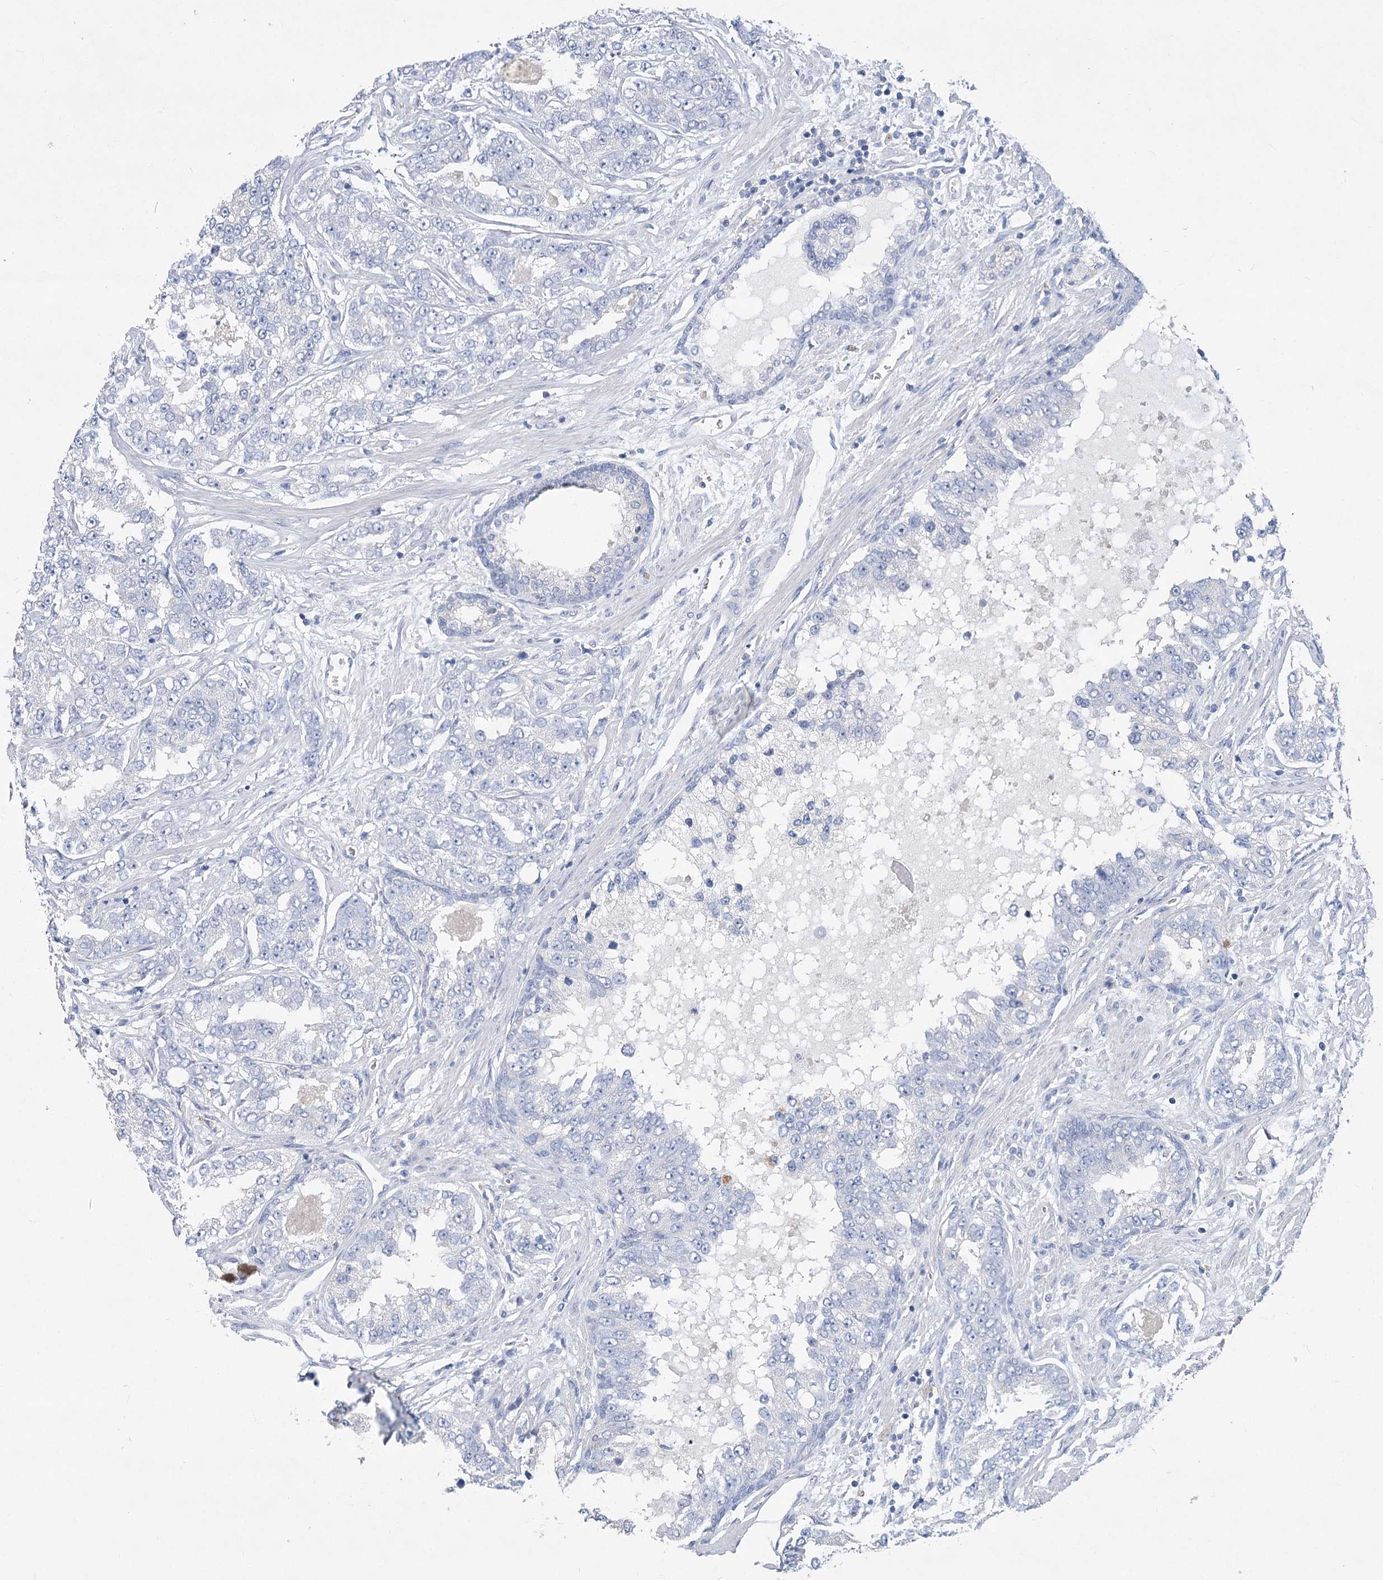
{"staining": {"intensity": "negative", "quantity": "none", "location": "none"}, "tissue": "prostate cancer", "cell_type": "Tumor cells", "image_type": "cancer", "snomed": [{"axis": "morphology", "description": "Normal tissue, NOS"}, {"axis": "morphology", "description": "Adenocarcinoma, High grade"}, {"axis": "topography", "description": "Prostate"}], "caption": "Immunohistochemical staining of prostate cancer exhibits no significant expression in tumor cells.", "gene": "SLC9A3", "patient": {"sex": "male", "age": 83}}